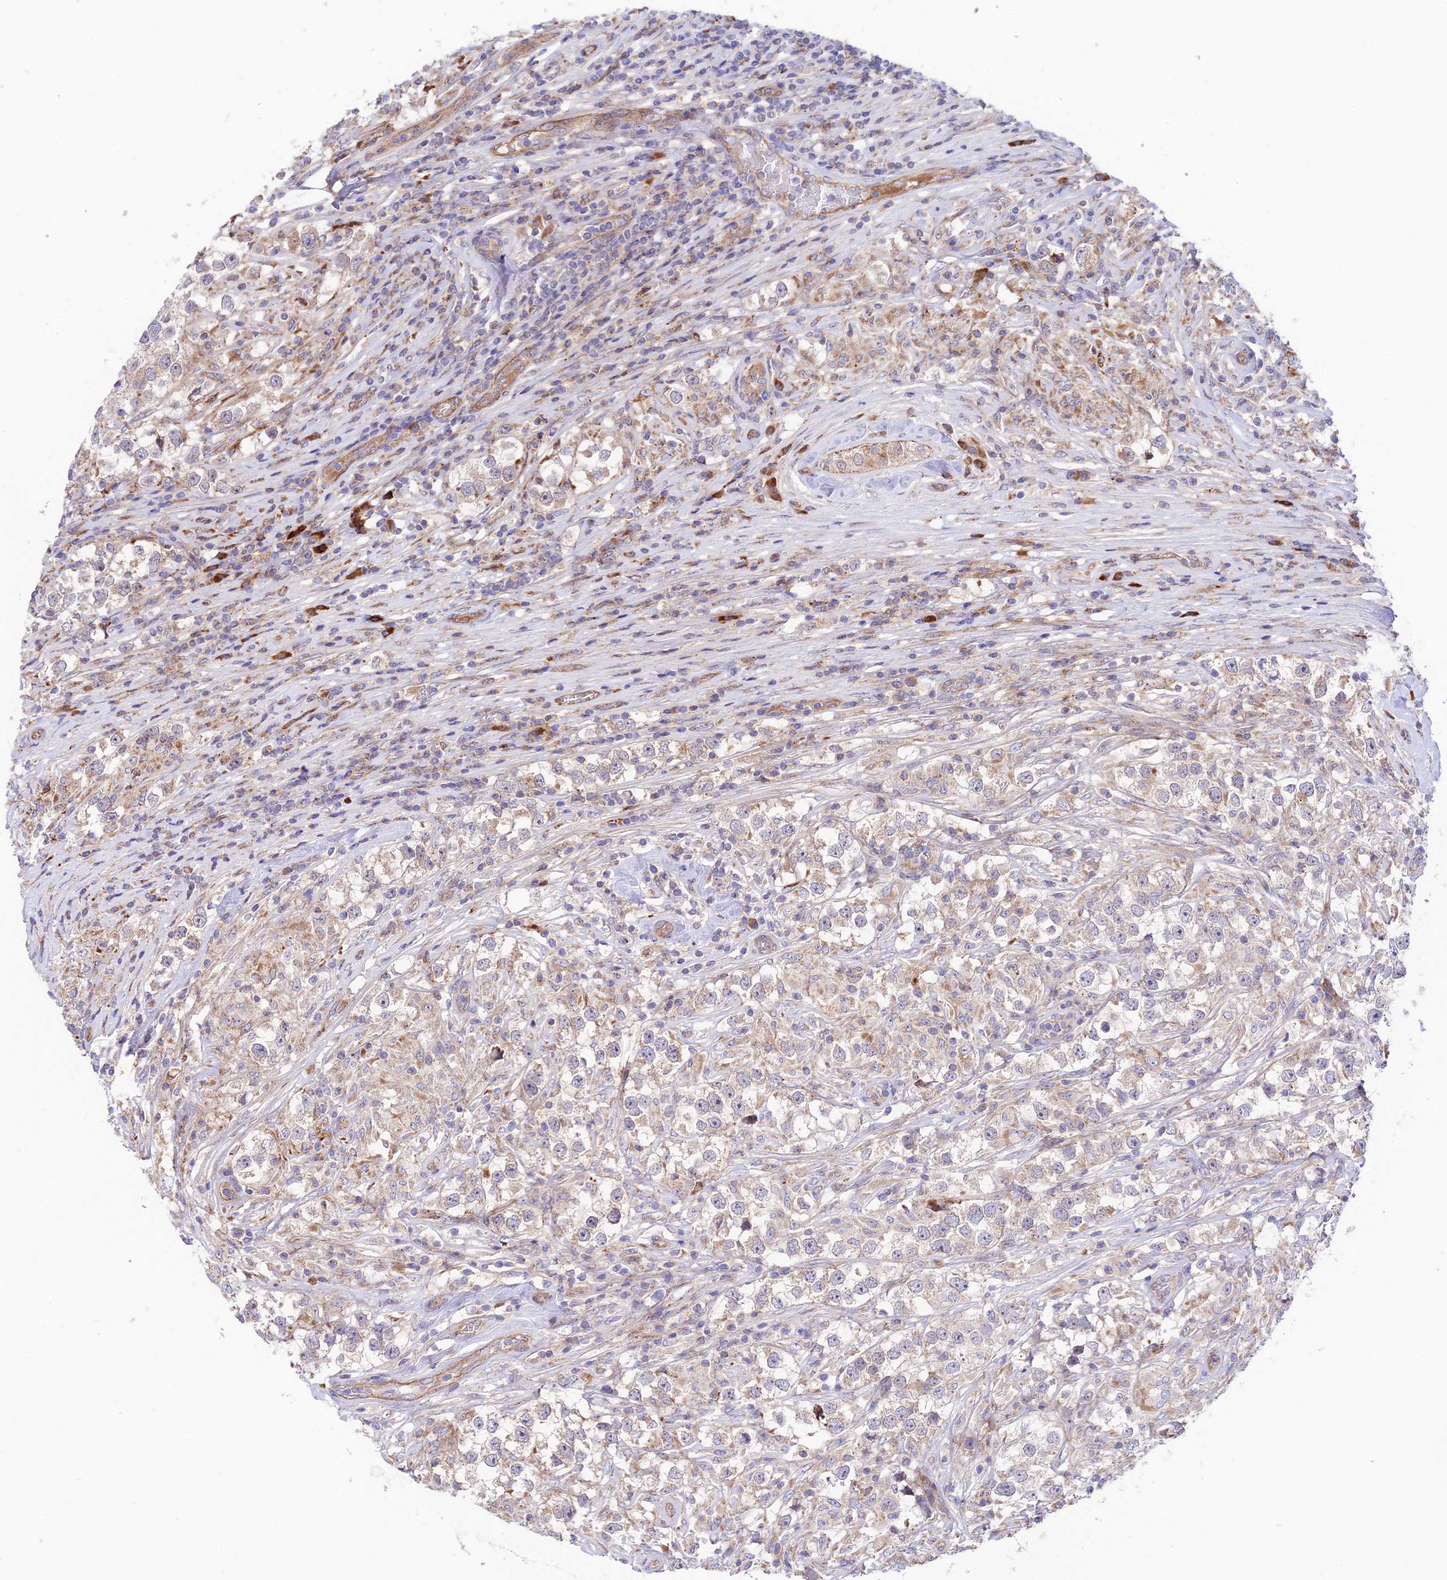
{"staining": {"intensity": "weak", "quantity": "25%-75%", "location": "cytoplasmic/membranous"}, "tissue": "testis cancer", "cell_type": "Tumor cells", "image_type": "cancer", "snomed": [{"axis": "morphology", "description": "Seminoma, NOS"}, {"axis": "topography", "description": "Testis"}], "caption": "Protein staining by IHC shows weak cytoplasmic/membranous staining in about 25%-75% of tumor cells in seminoma (testis). The protein of interest is shown in brown color, while the nuclei are stained blue.", "gene": "VPS13C", "patient": {"sex": "male", "age": 46}}